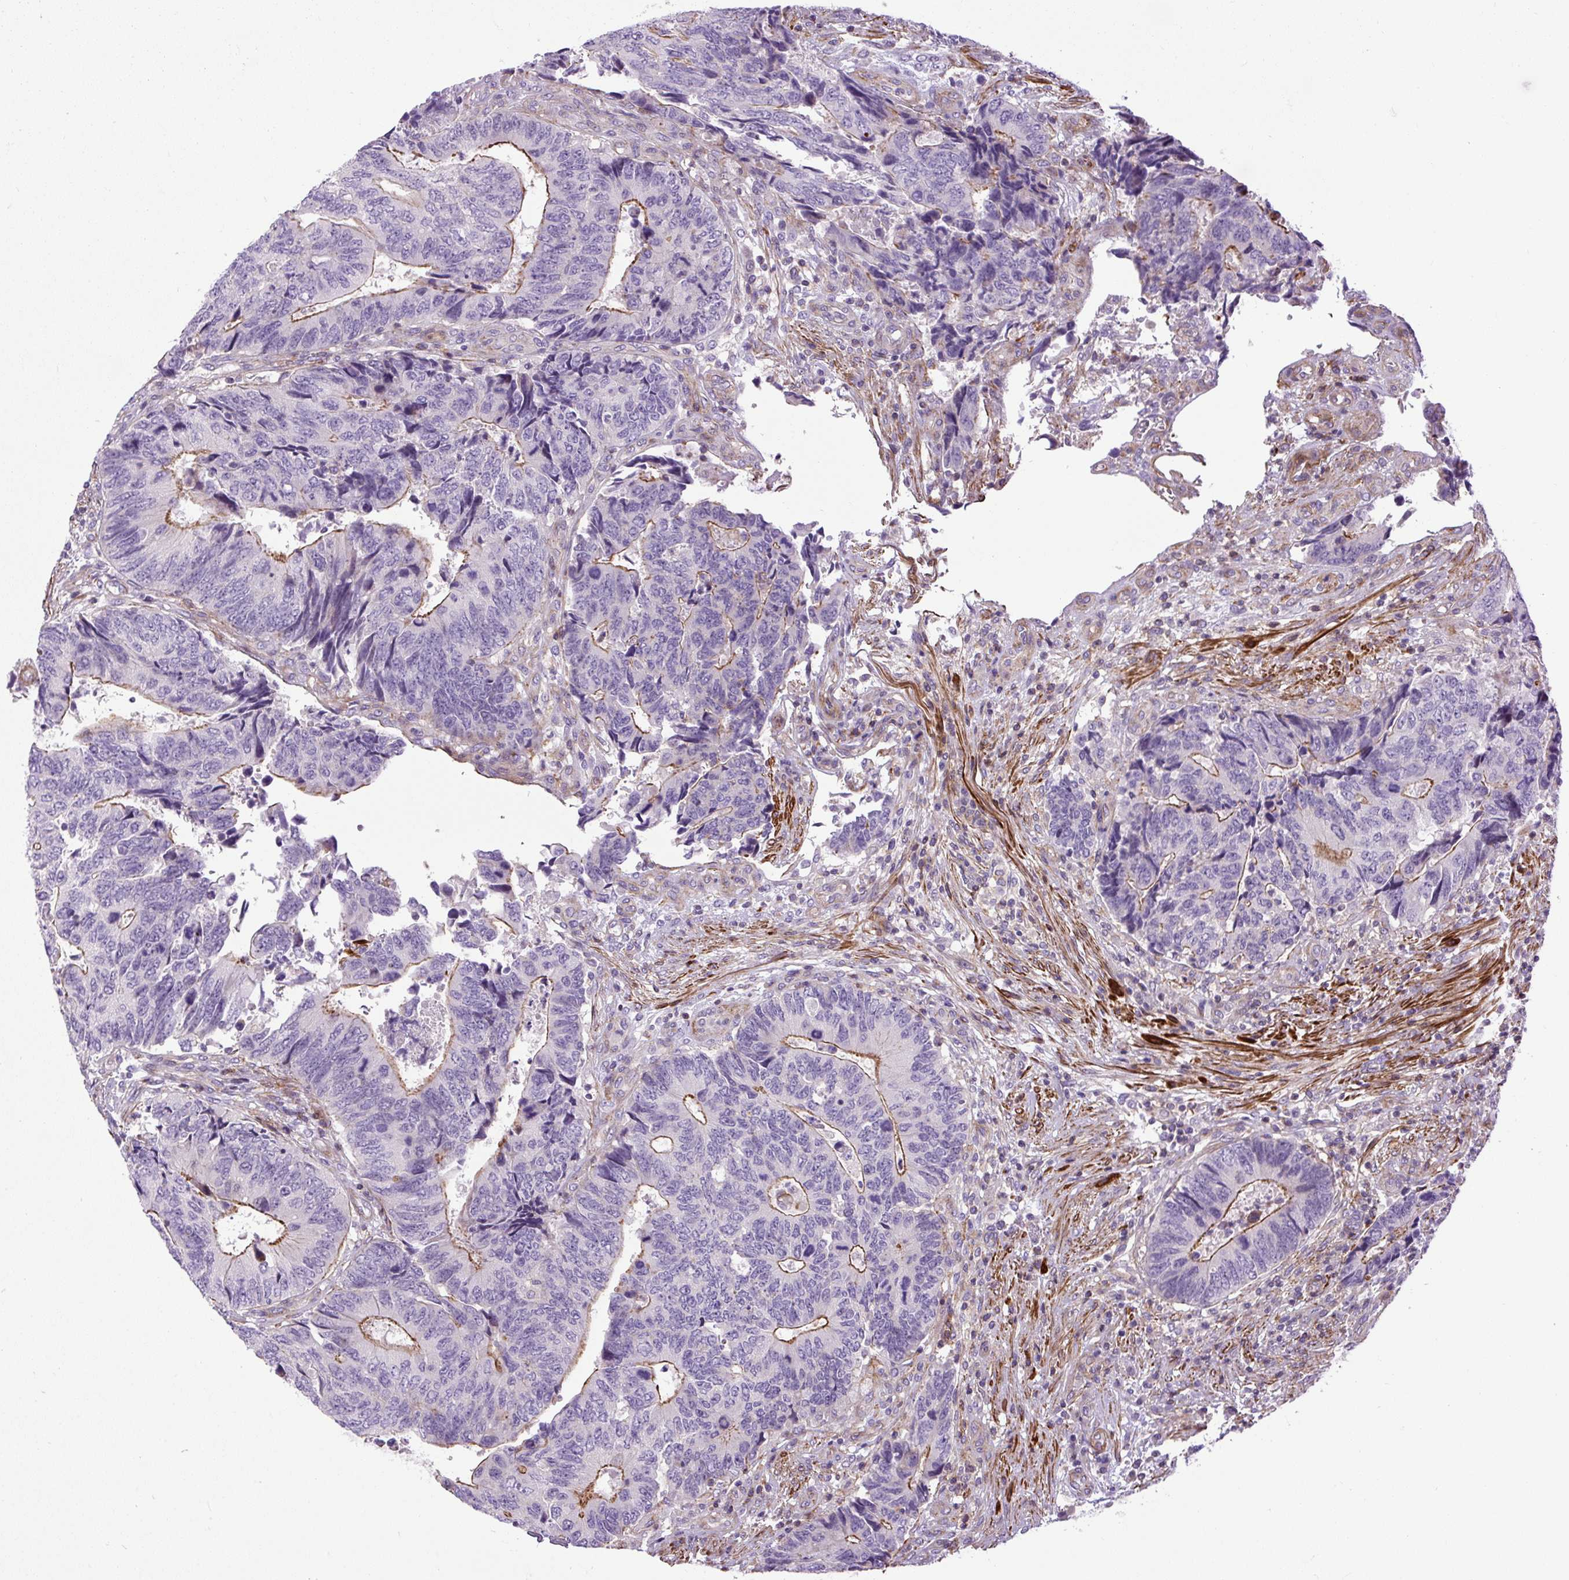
{"staining": {"intensity": "moderate", "quantity": "25%-75%", "location": "cytoplasmic/membranous"}, "tissue": "colorectal cancer", "cell_type": "Tumor cells", "image_type": "cancer", "snomed": [{"axis": "morphology", "description": "Adenocarcinoma, NOS"}, {"axis": "topography", "description": "Colon"}], "caption": "Immunohistochemistry (IHC) staining of adenocarcinoma (colorectal), which demonstrates medium levels of moderate cytoplasmic/membranous positivity in approximately 25%-75% of tumor cells indicating moderate cytoplasmic/membranous protein positivity. The staining was performed using DAB (brown) for protein detection and nuclei were counterstained in hematoxylin (blue).", "gene": "ZNF197", "patient": {"sex": "male", "age": 87}}